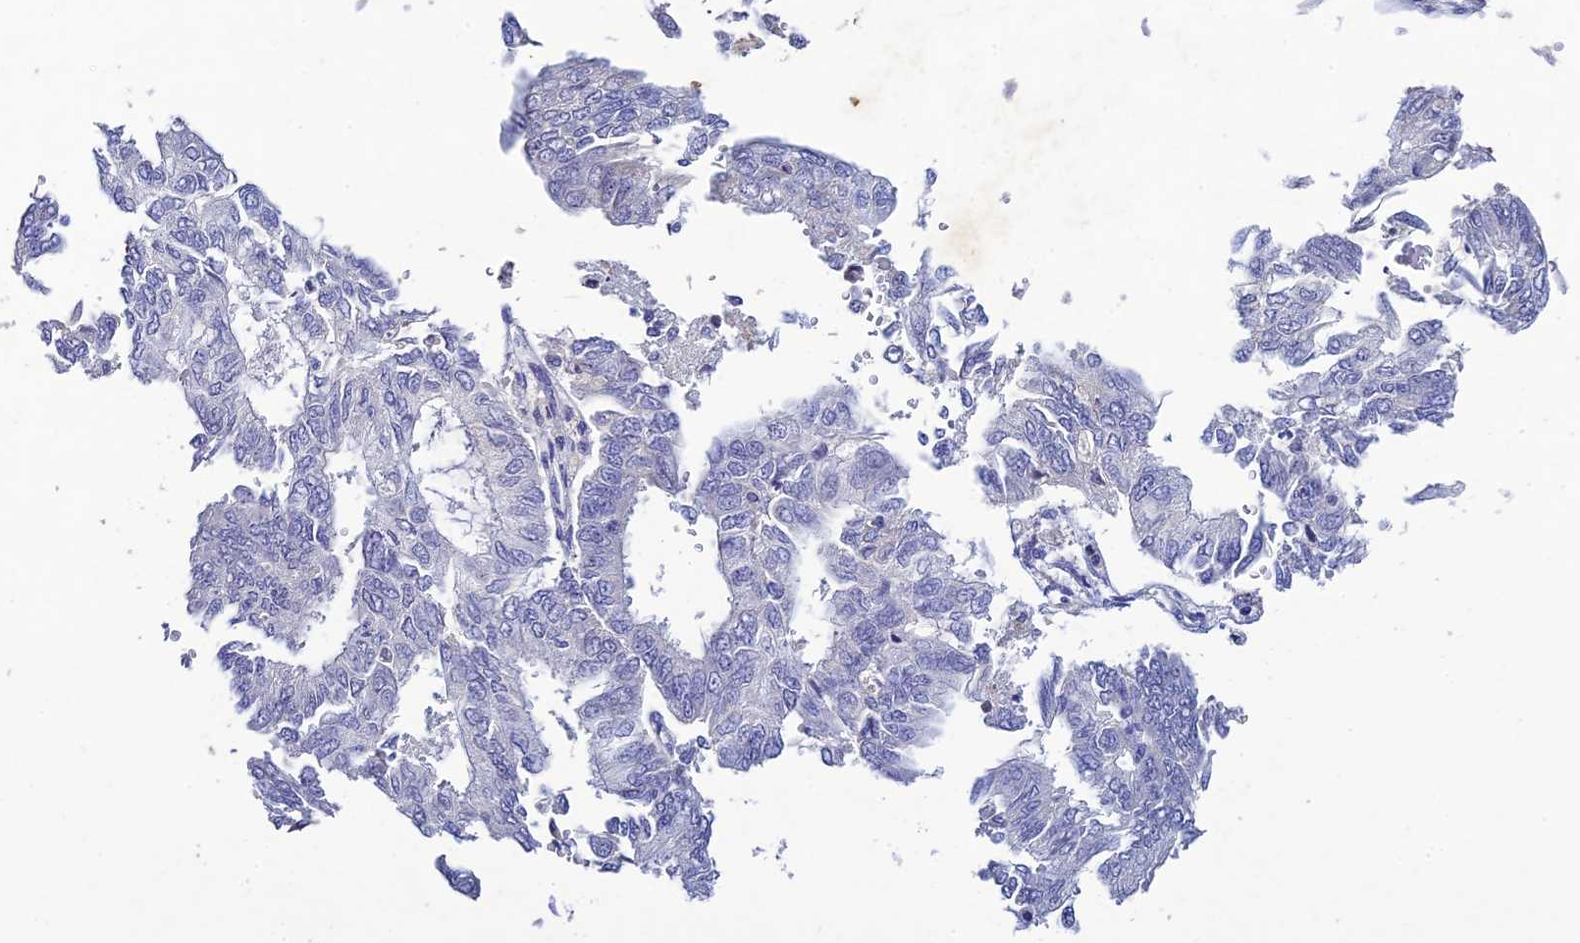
{"staining": {"intensity": "negative", "quantity": "none", "location": "none"}, "tissue": "endometrial cancer", "cell_type": "Tumor cells", "image_type": "cancer", "snomed": [{"axis": "morphology", "description": "Adenocarcinoma, NOS"}, {"axis": "topography", "description": "Endometrium"}], "caption": "Endometrial cancer (adenocarcinoma) was stained to show a protein in brown. There is no significant staining in tumor cells.", "gene": "CHST5", "patient": {"sex": "female", "age": 68}}